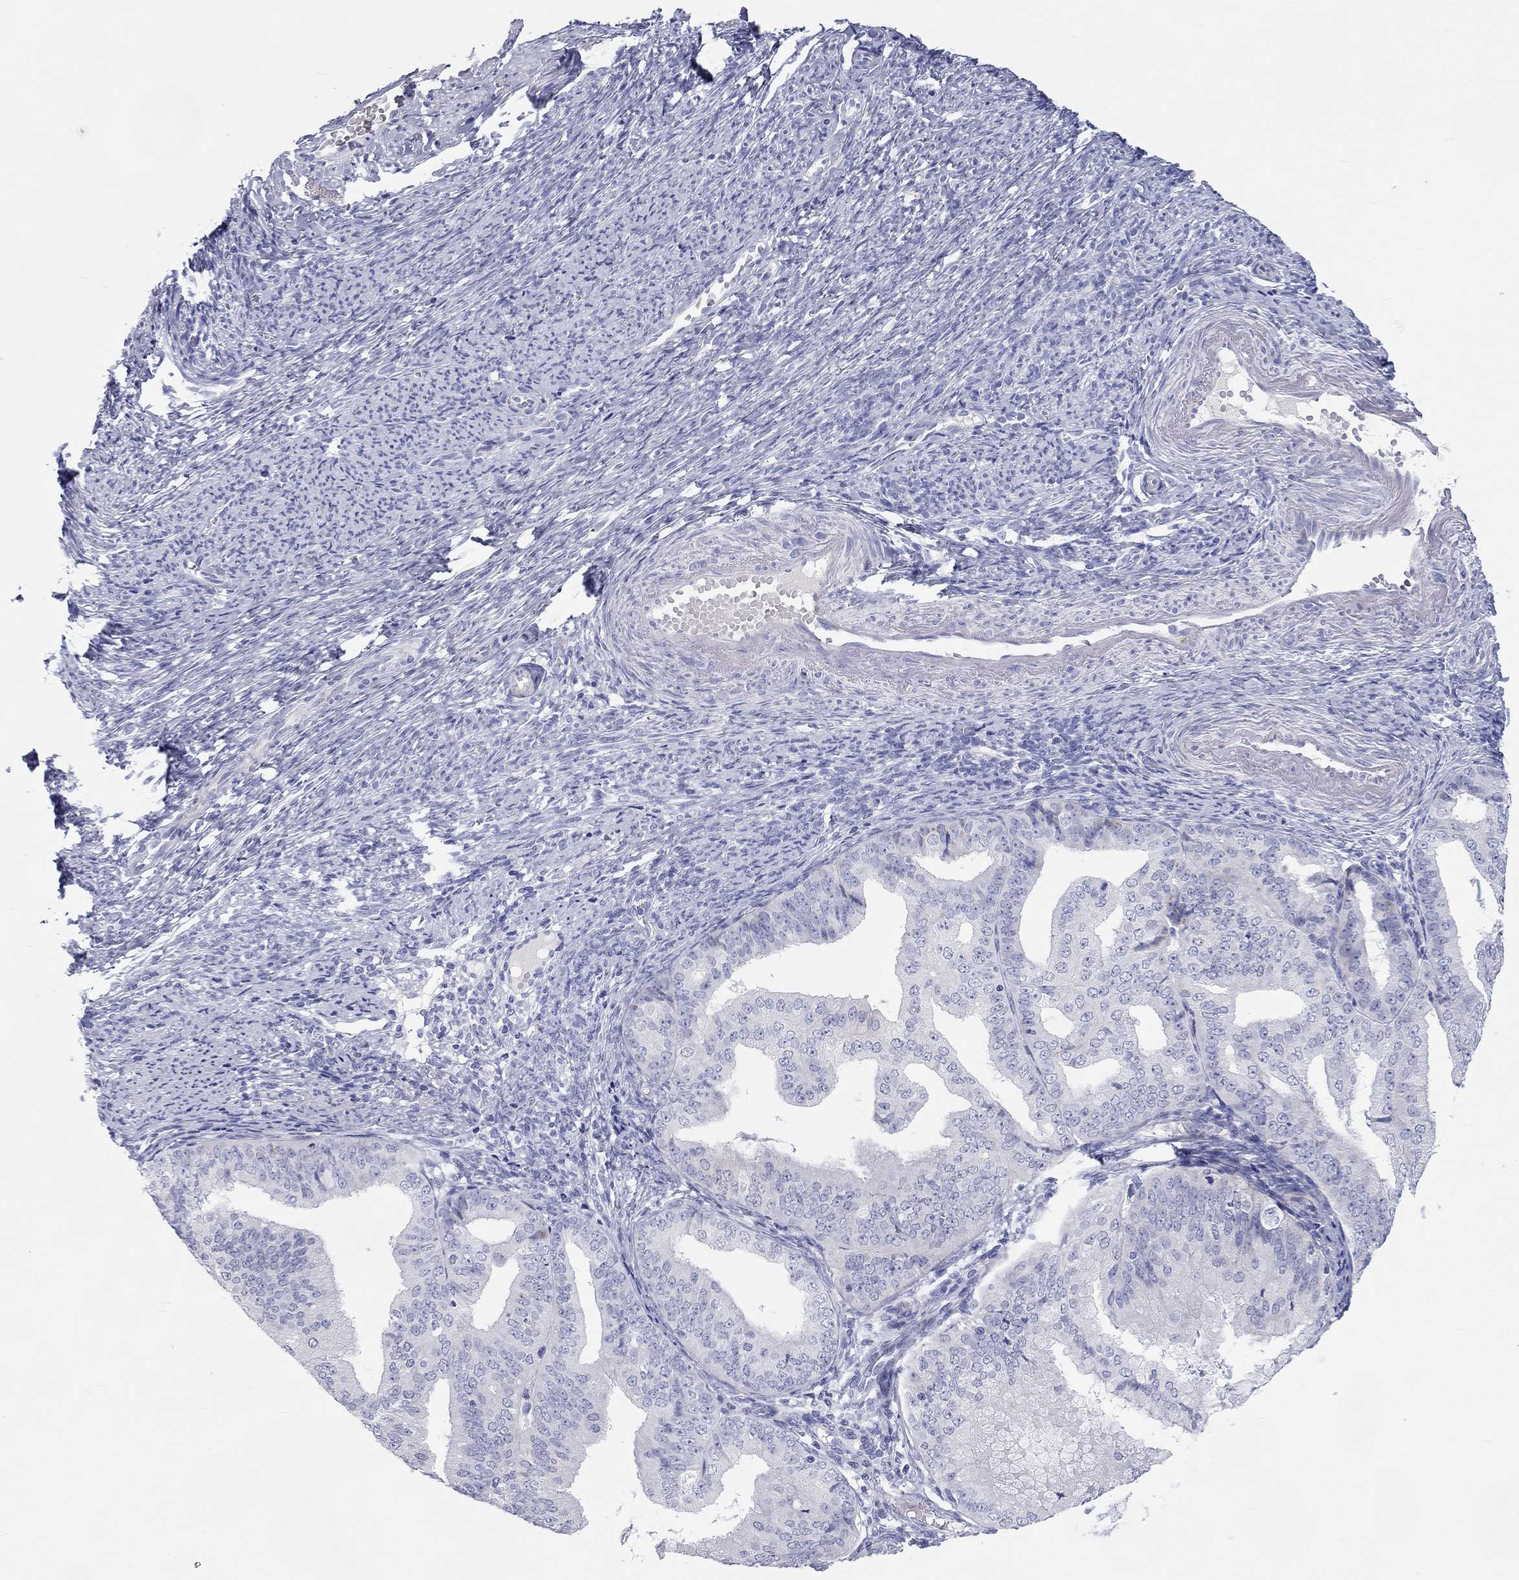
{"staining": {"intensity": "negative", "quantity": "none", "location": "none"}, "tissue": "endometrial cancer", "cell_type": "Tumor cells", "image_type": "cancer", "snomed": [{"axis": "morphology", "description": "Adenocarcinoma, NOS"}, {"axis": "topography", "description": "Endometrium"}], "caption": "An immunohistochemistry (IHC) micrograph of endometrial adenocarcinoma is shown. There is no staining in tumor cells of endometrial adenocarcinoma.", "gene": "PCDHGC5", "patient": {"sex": "female", "age": 63}}